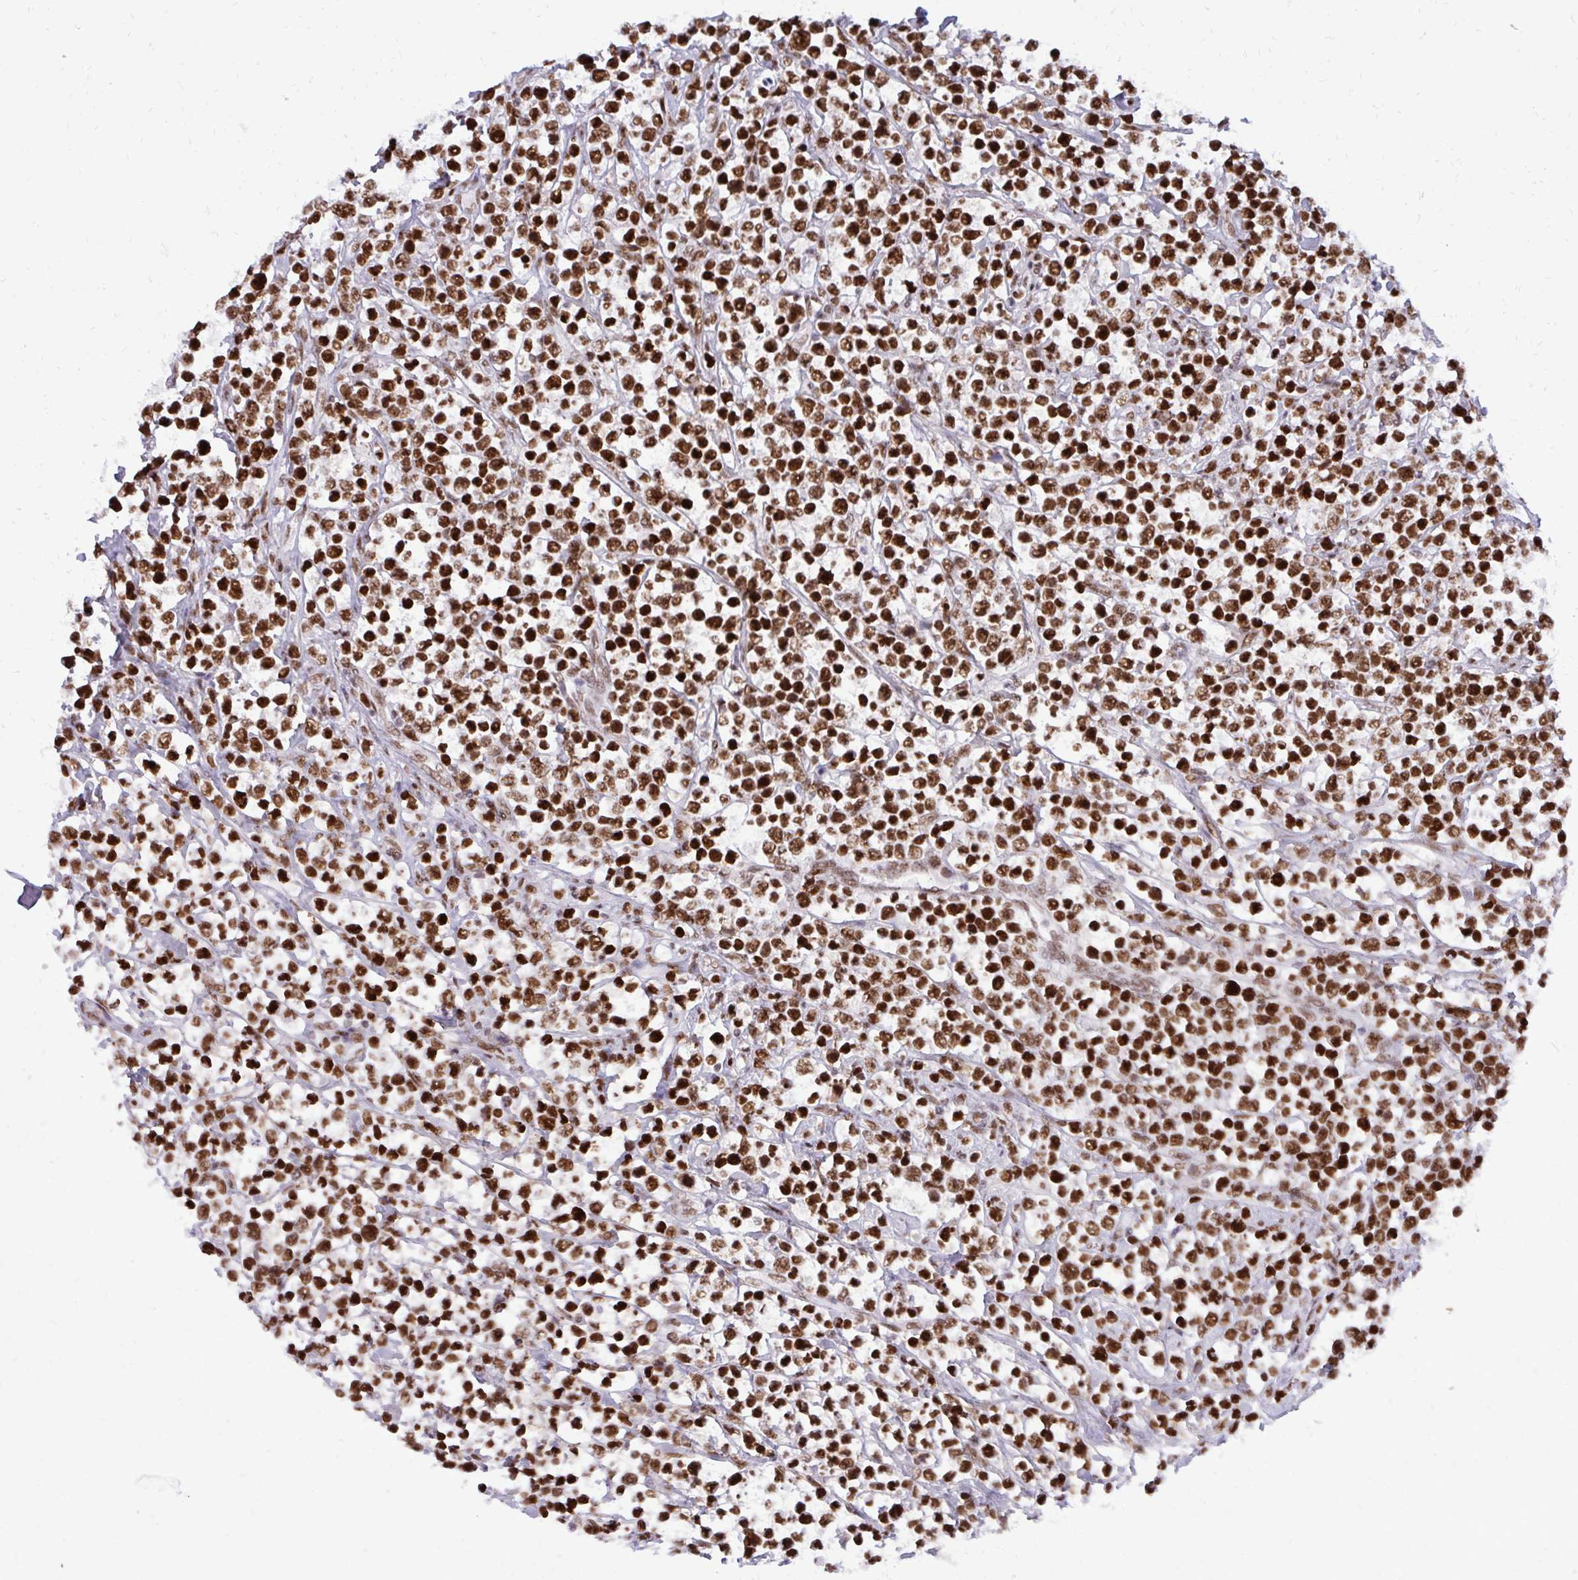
{"staining": {"intensity": "strong", "quantity": ">75%", "location": "nuclear"}, "tissue": "lymphoma", "cell_type": "Tumor cells", "image_type": "cancer", "snomed": [{"axis": "morphology", "description": "Malignant lymphoma, non-Hodgkin's type, High grade"}, {"axis": "topography", "description": "Soft tissue"}], "caption": "About >75% of tumor cells in lymphoma display strong nuclear protein positivity as visualized by brown immunohistochemical staining.", "gene": "CDYL", "patient": {"sex": "female", "age": 56}}